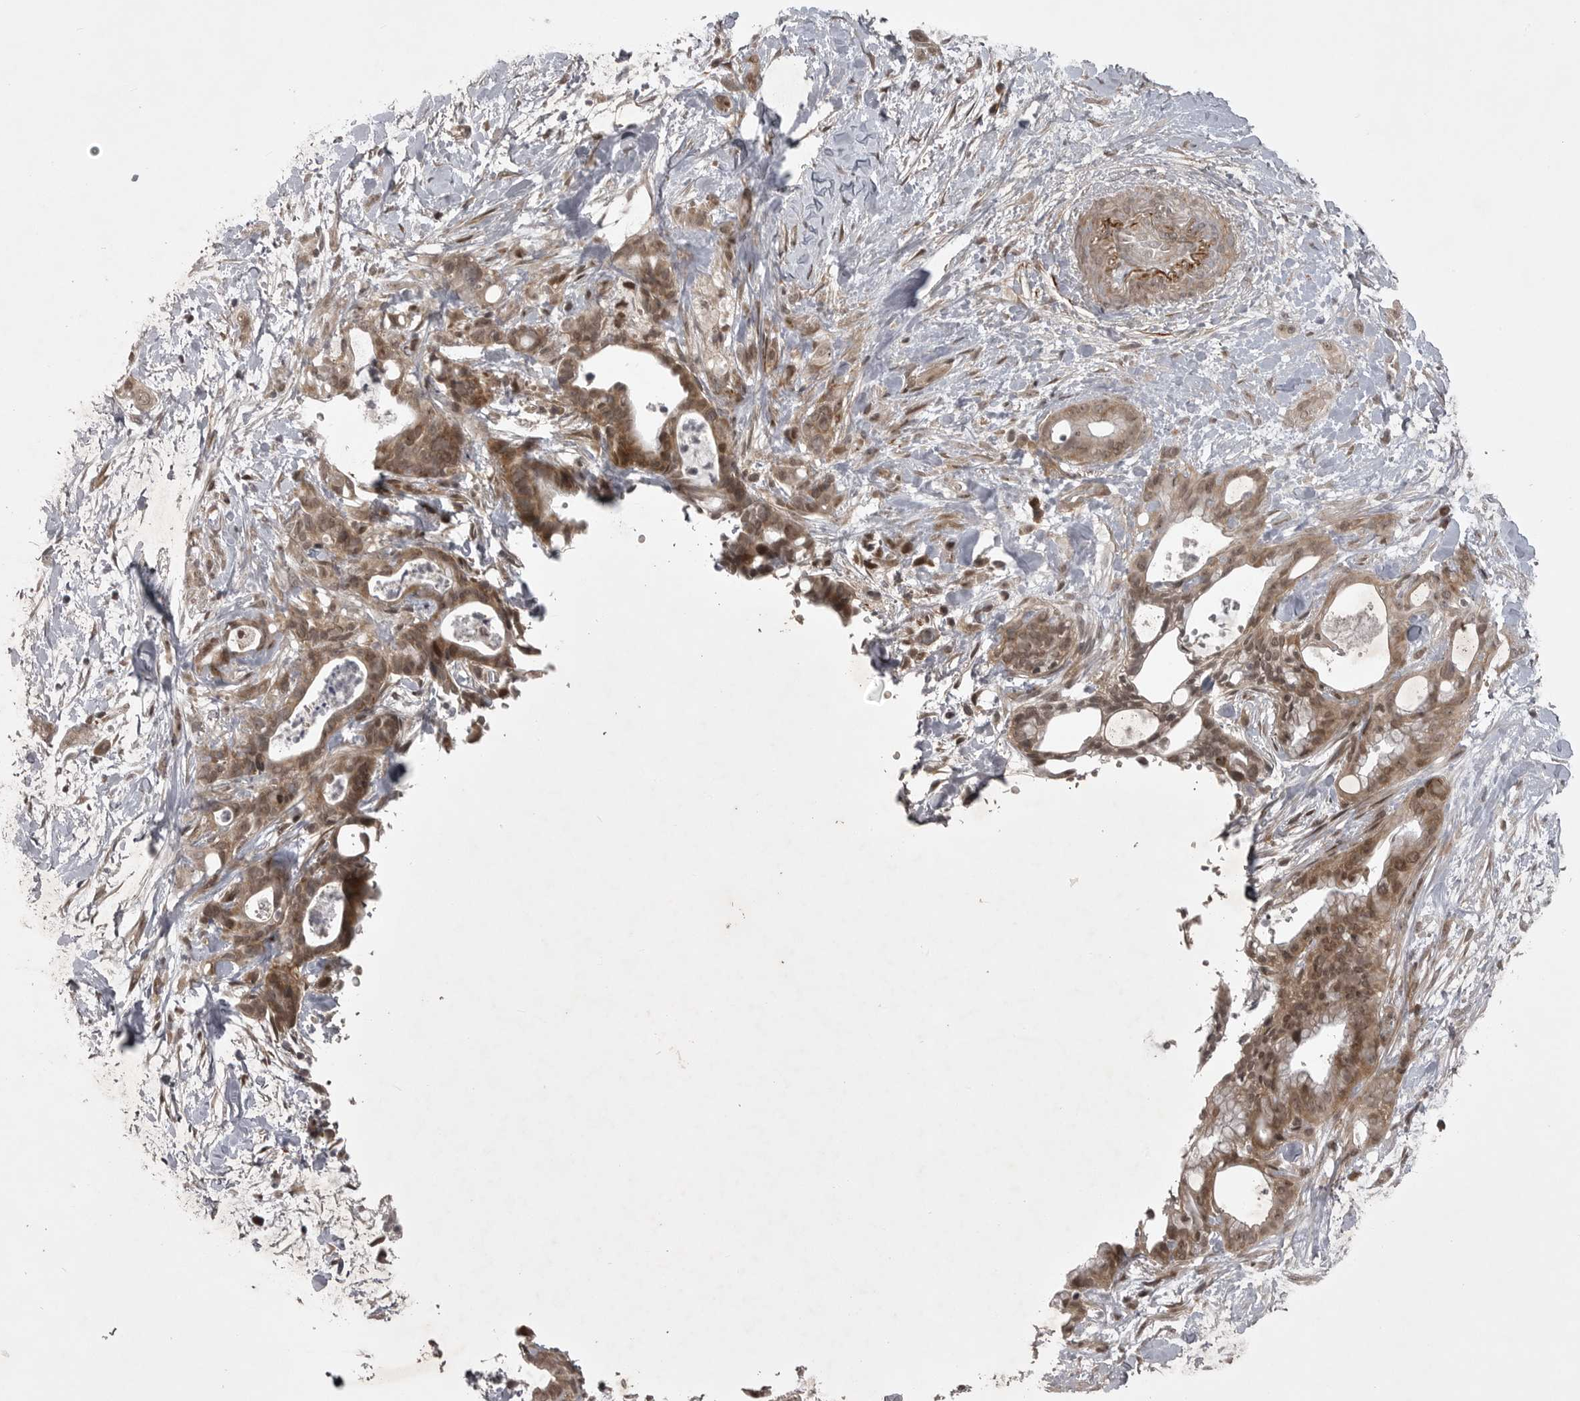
{"staining": {"intensity": "moderate", "quantity": ">75%", "location": "cytoplasmic/membranous,nuclear"}, "tissue": "pancreatic cancer", "cell_type": "Tumor cells", "image_type": "cancer", "snomed": [{"axis": "morphology", "description": "Adenocarcinoma, NOS"}, {"axis": "topography", "description": "Pancreas"}], "caption": "Pancreatic adenocarcinoma stained with a brown dye shows moderate cytoplasmic/membranous and nuclear positive expression in approximately >75% of tumor cells.", "gene": "SNX16", "patient": {"sex": "male", "age": 58}}